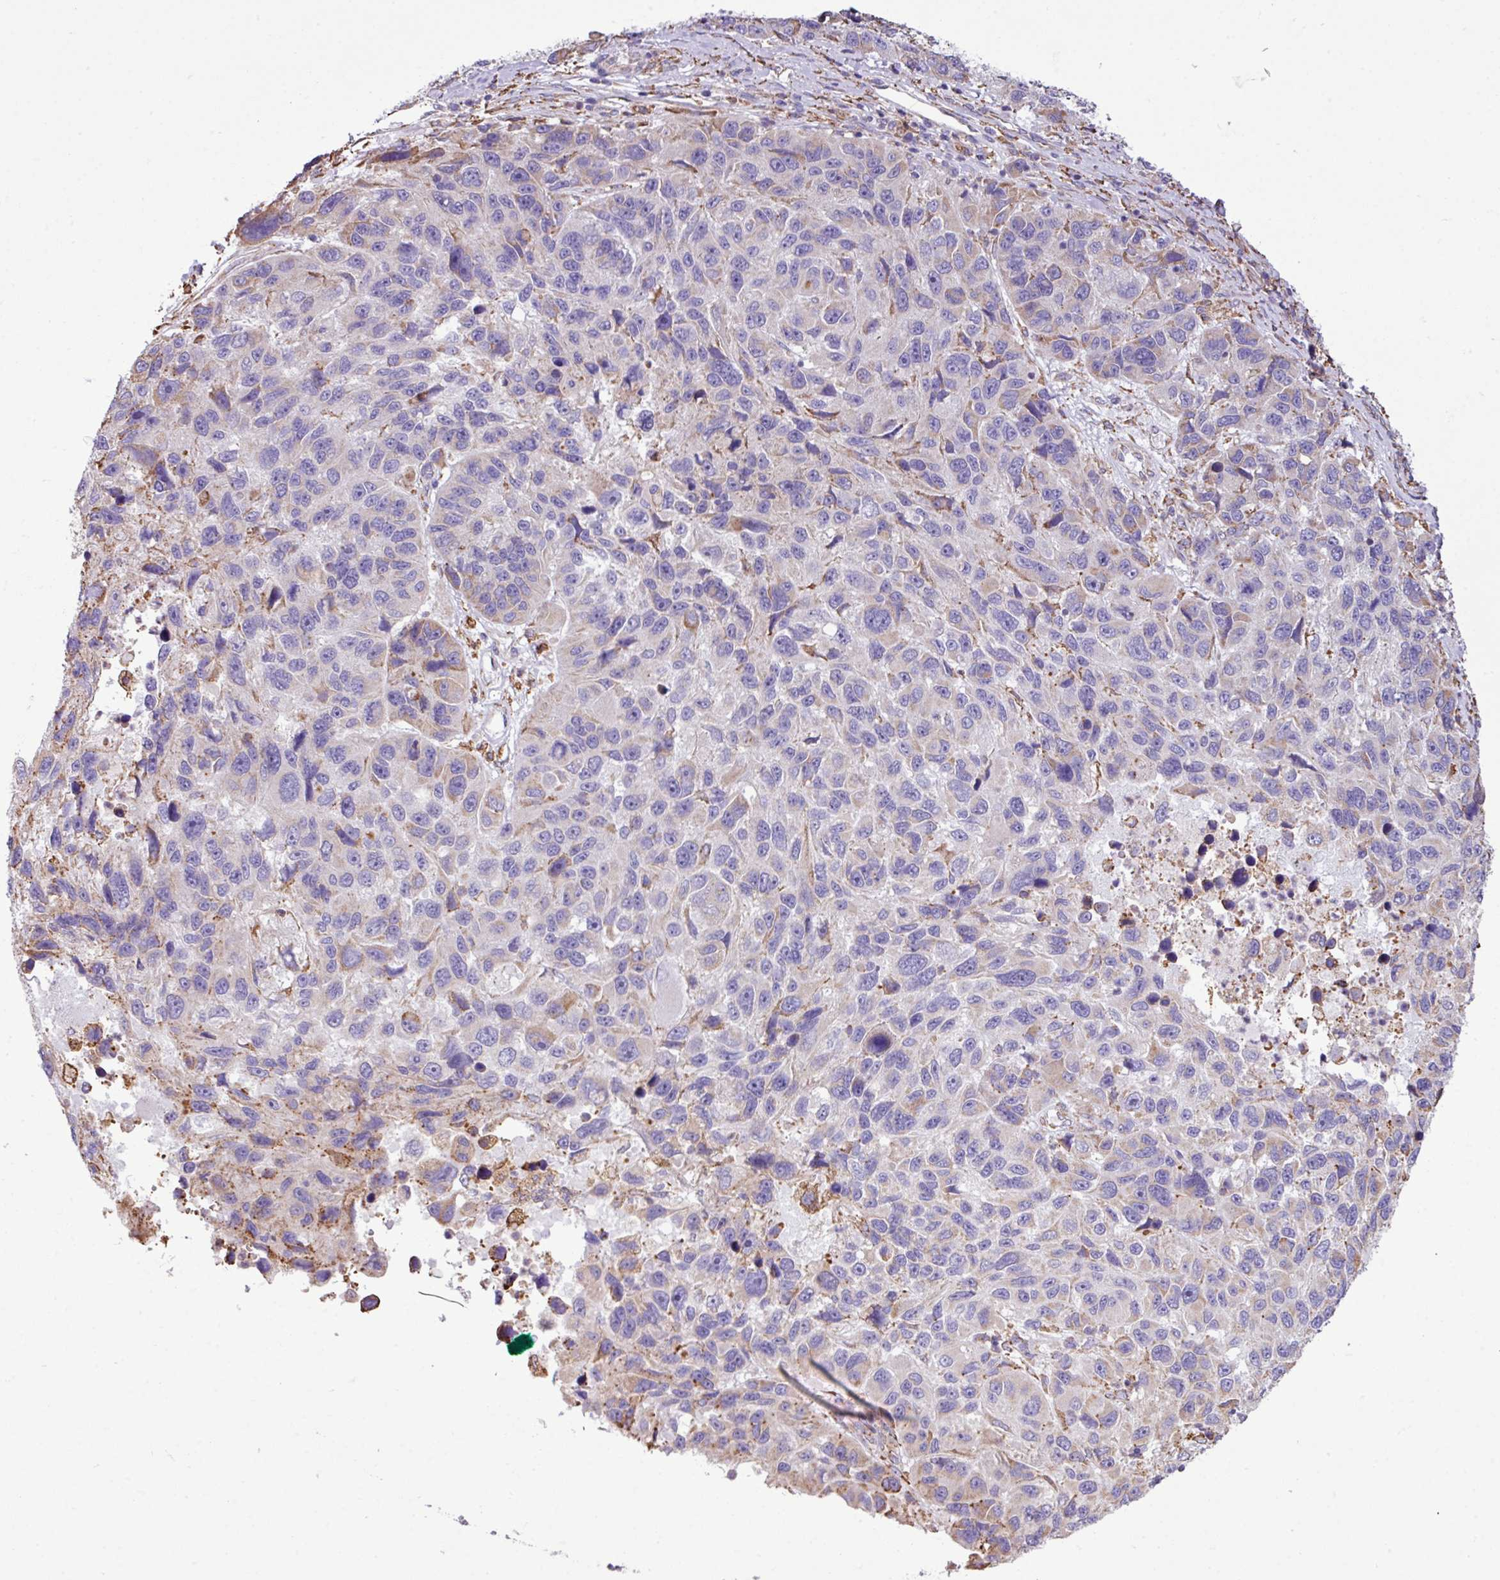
{"staining": {"intensity": "weak", "quantity": "<25%", "location": "cytoplasmic/membranous"}, "tissue": "melanoma", "cell_type": "Tumor cells", "image_type": "cancer", "snomed": [{"axis": "morphology", "description": "Malignant melanoma, NOS"}, {"axis": "topography", "description": "Skin"}], "caption": "The histopathology image demonstrates no staining of tumor cells in melanoma. (Brightfield microscopy of DAB (3,3'-diaminobenzidine) immunohistochemistry (IHC) at high magnification).", "gene": "ZSCAN5A", "patient": {"sex": "male", "age": 53}}